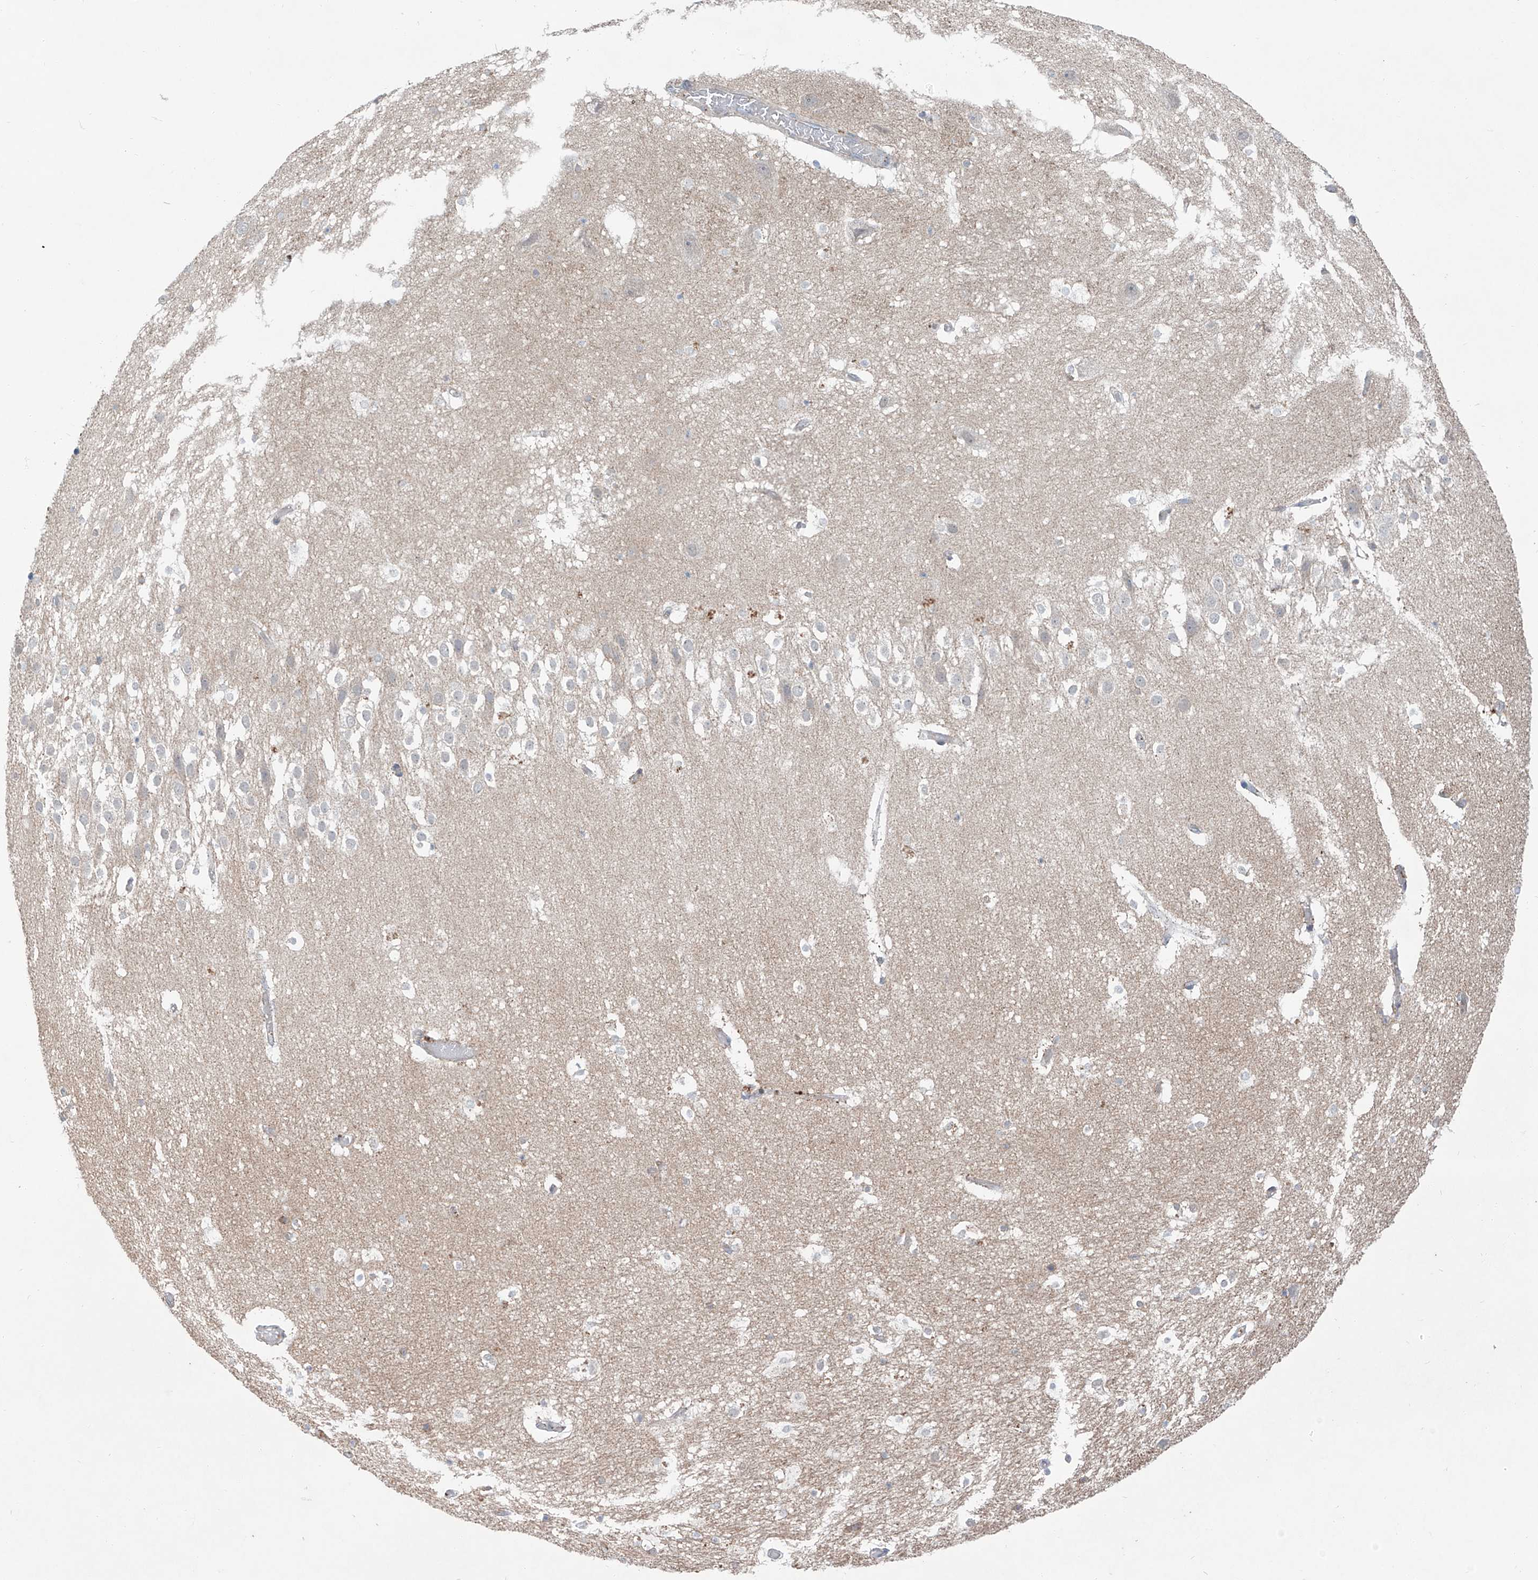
{"staining": {"intensity": "weak", "quantity": "<25%", "location": "cytoplasmic/membranous"}, "tissue": "hippocampus", "cell_type": "Glial cells", "image_type": "normal", "snomed": [{"axis": "morphology", "description": "Normal tissue, NOS"}, {"axis": "topography", "description": "Hippocampus"}], "caption": "Micrograph shows no protein positivity in glial cells of benign hippocampus.", "gene": "SIX4", "patient": {"sex": "female", "age": 52}}